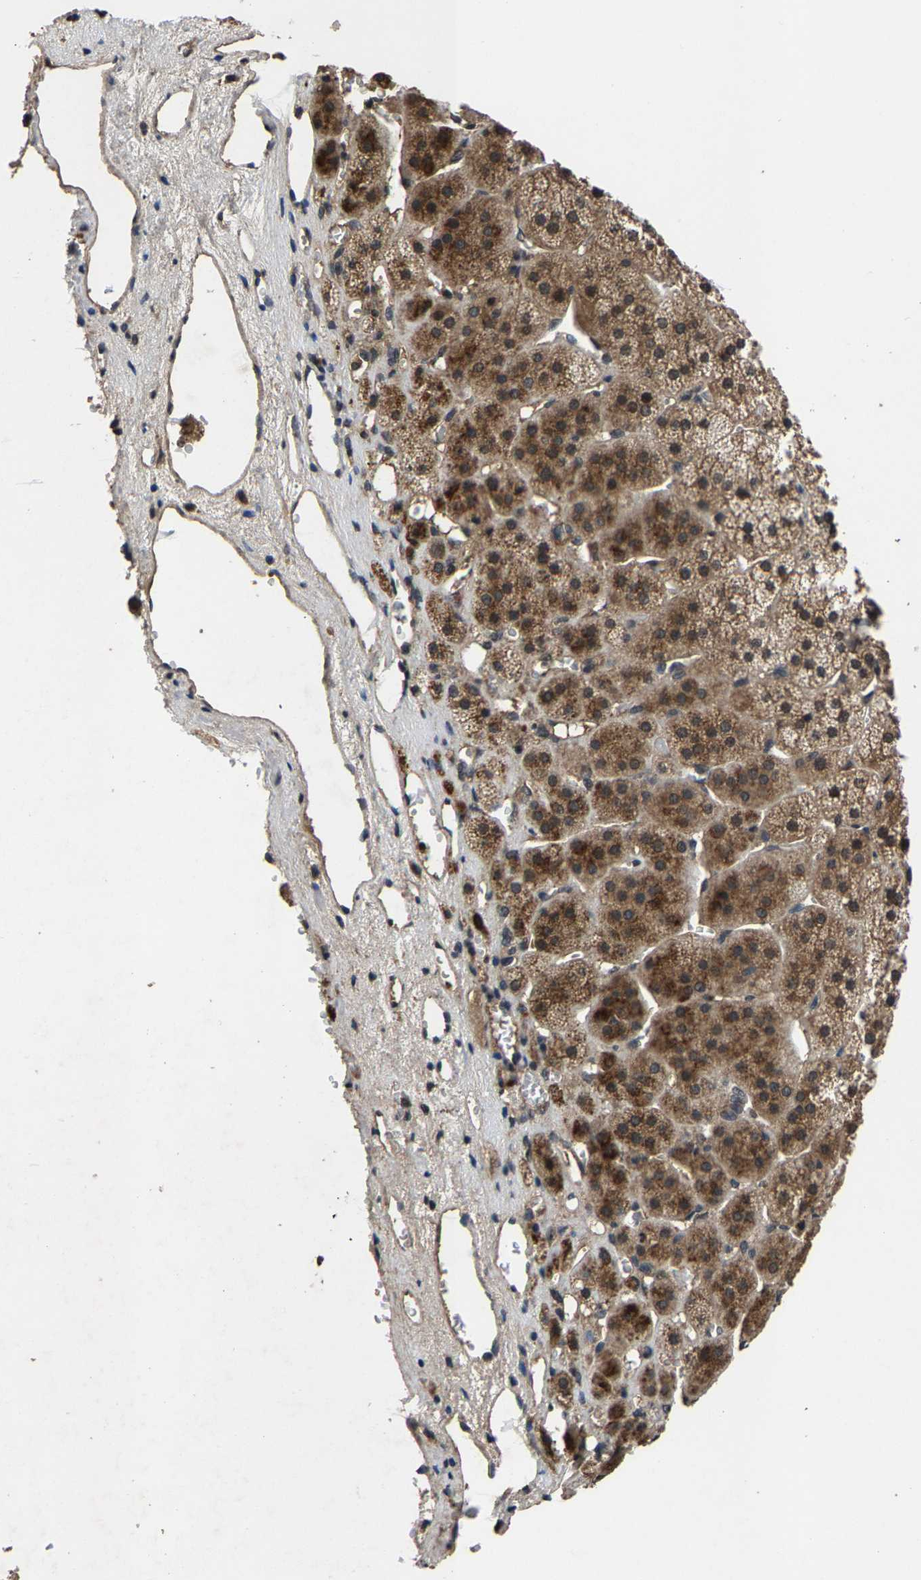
{"staining": {"intensity": "moderate", "quantity": ">75%", "location": "cytoplasmic/membranous,nuclear"}, "tissue": "adrenal gland", "cell_type": "Glandular cells", "image_type": "normal", "snomed": [{"axis": "morphology", "description": "Normal tissue, NOS"}, {"axis": "topography", "description": "Adrenal gland"}], "caption": "Adrenal gland was stained to show a protein in brown. There is medium levels of moderate cytoplasmic/membranous,nuclear positivity in approximately >75% of glandular cells.", "gene": "HUWE1", "patient": {"sex": "female", "age": 44}}